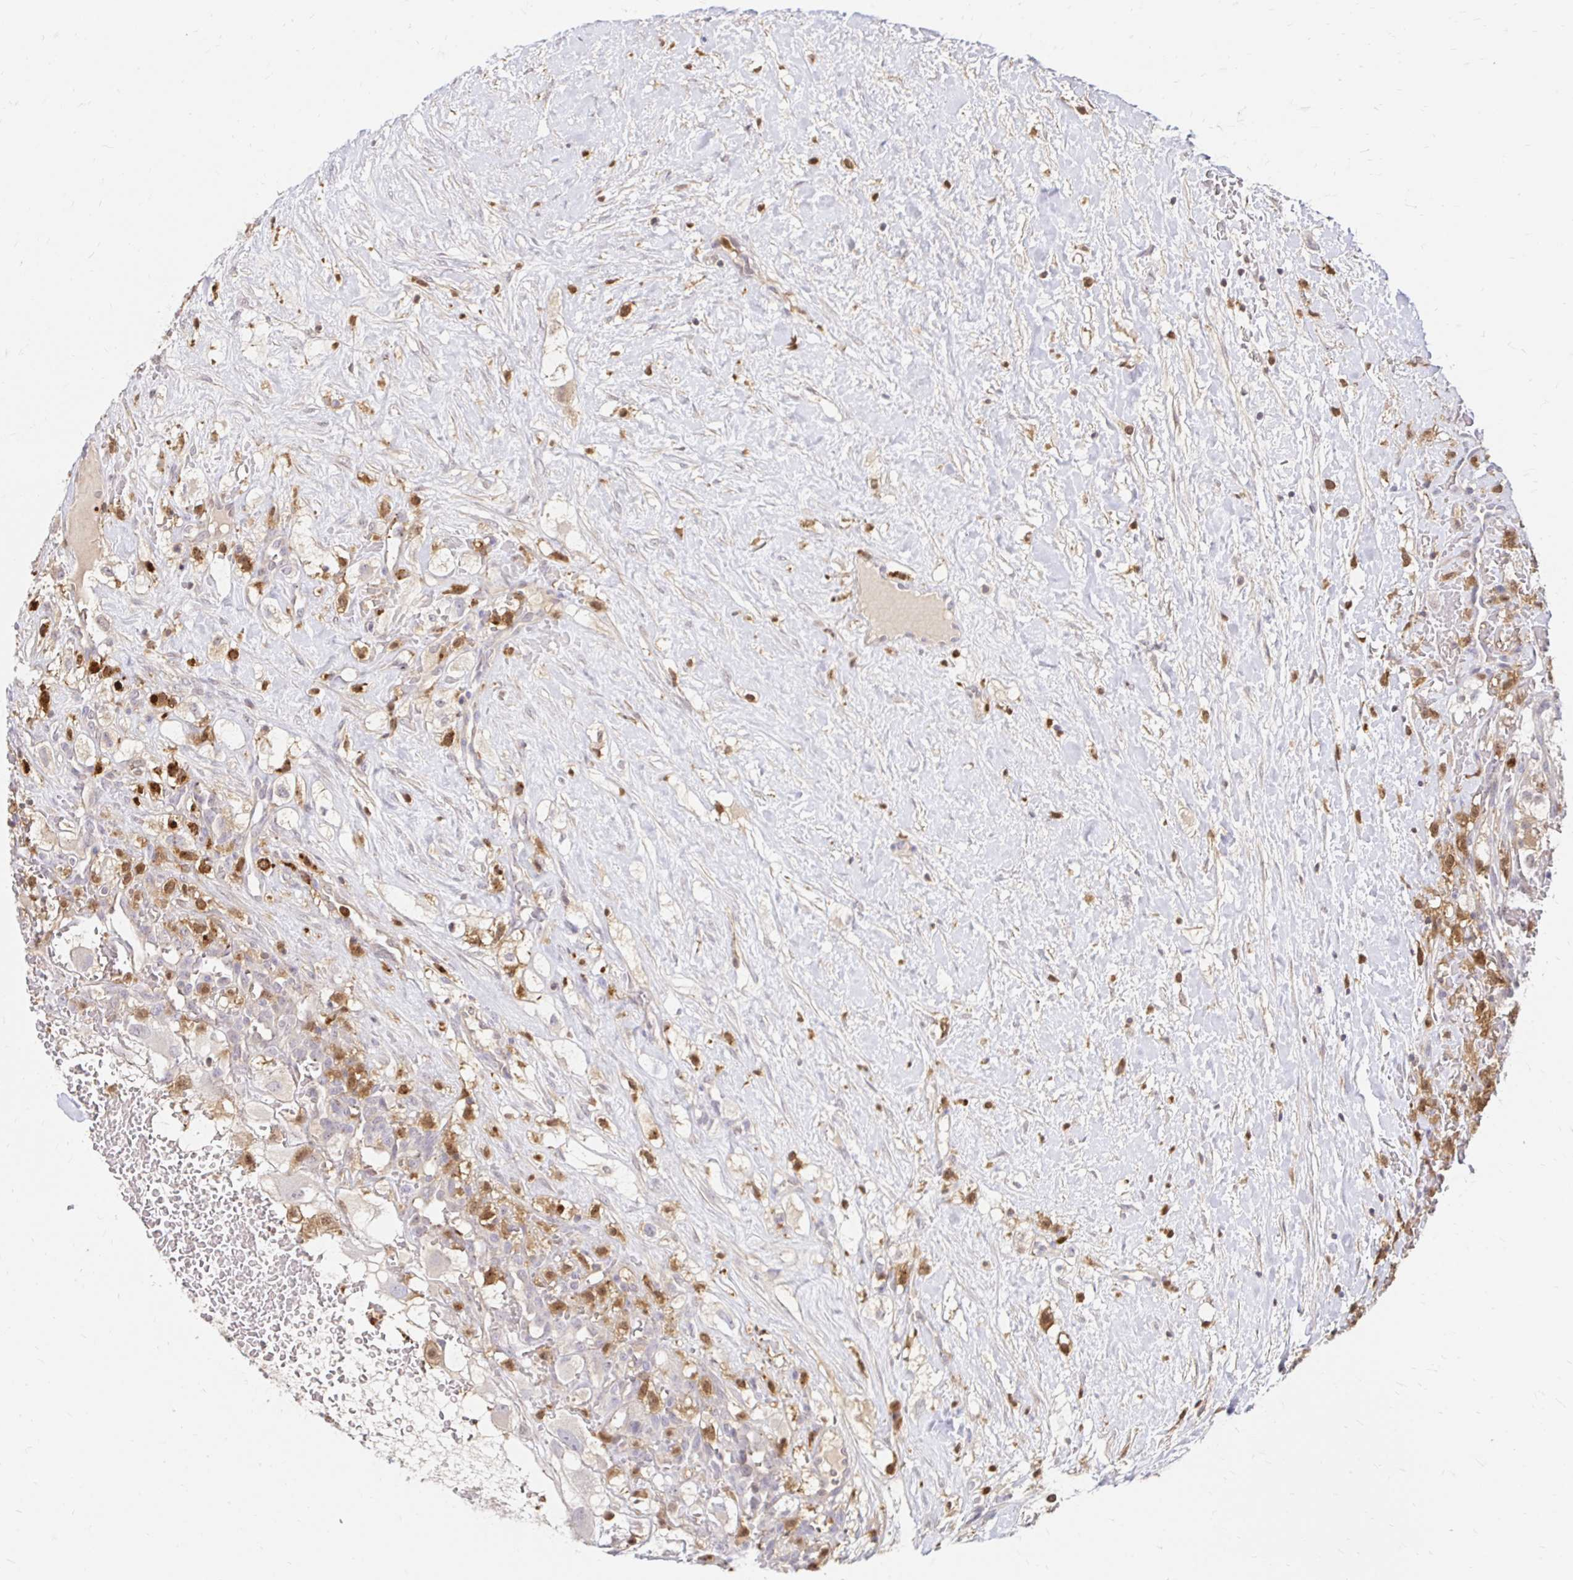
{"staining": {"intensity": "negative", "quantity": "none", "location": "none"}, "tissue": "renal cancer", "cell_type": "Tumor cells", "image_type": "cancer", "snomed": [{"axis": "morphology", "description": "Adenocarcinoma, NOS"}, {"axis": "topography", "description": "Kidney"}], "caption": "Human renal adenocarcinoma stained for a protein using IHC demonstrates no positivity in tumor cells.", "gene": "PYCARD", "patient": {"sex": "male", "age": 59}}